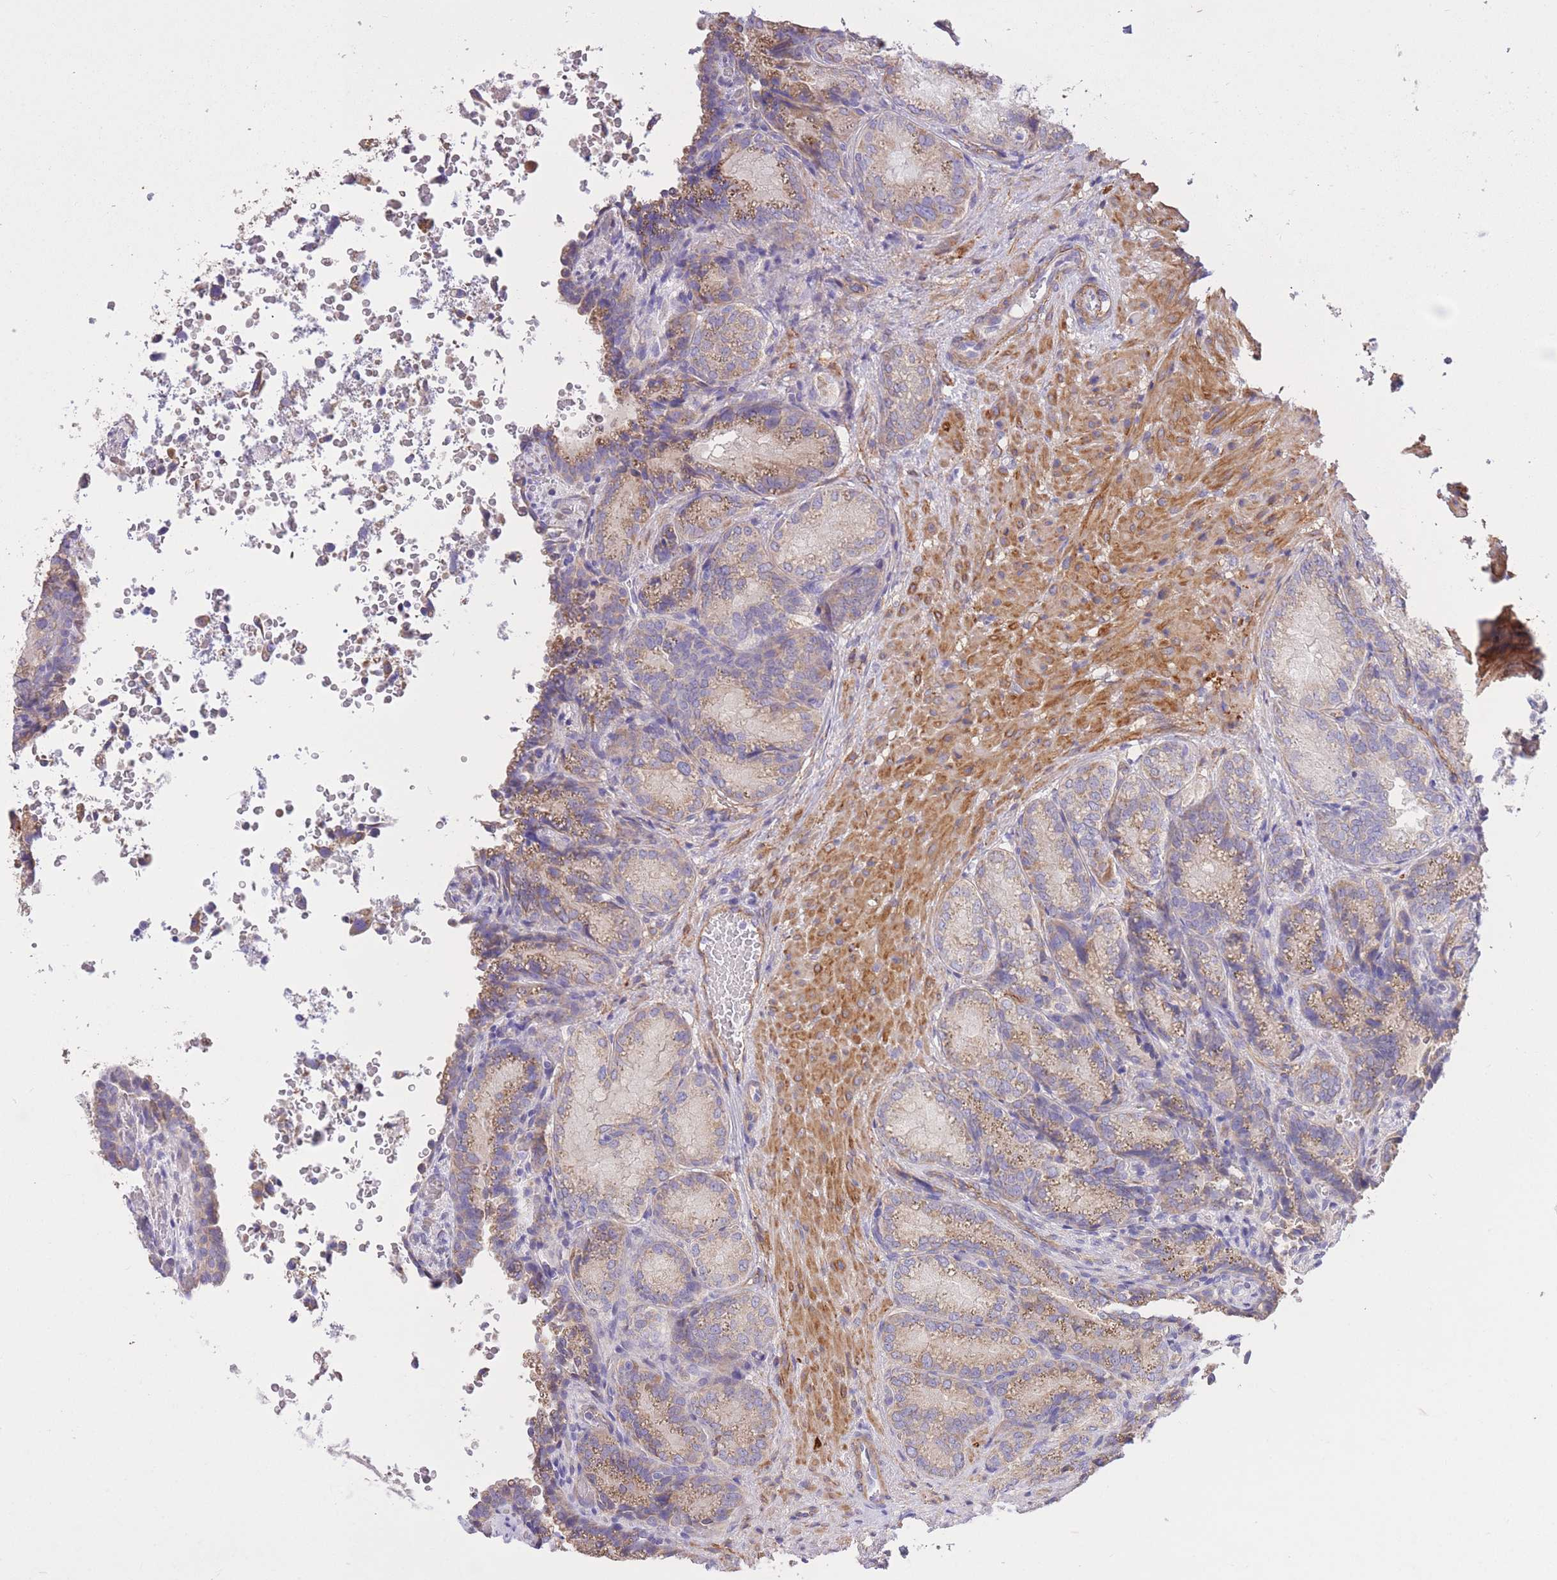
{"staining": {"intensity": "weak", "quantity": "25%-75%", "location": "cytoplasmic/membranous"}, "tissue": "seminal vesicle", "cell_type": "Glandular cells", "image_type": "normal", "snomed": [{"axis": "morphology", "description": "Normal tissue, NOS"}, {"axis": "topography", "description": "Seminal veicle"}], "caption": "Brown immunohistochemical staining in benign human seminal vesicle shows weak cytoplasmic/membranous staining in approximately 25%-75% of glandular cells. The staining was performed using DAB (3,3'-diaminobenzidine) to visualize the protein expression in brown, while the nuclei were stained in blue with hematoxylin (Magnification: 20x).", "gene": "PGM1", "patient": {"sex": "male", "age": 58}}